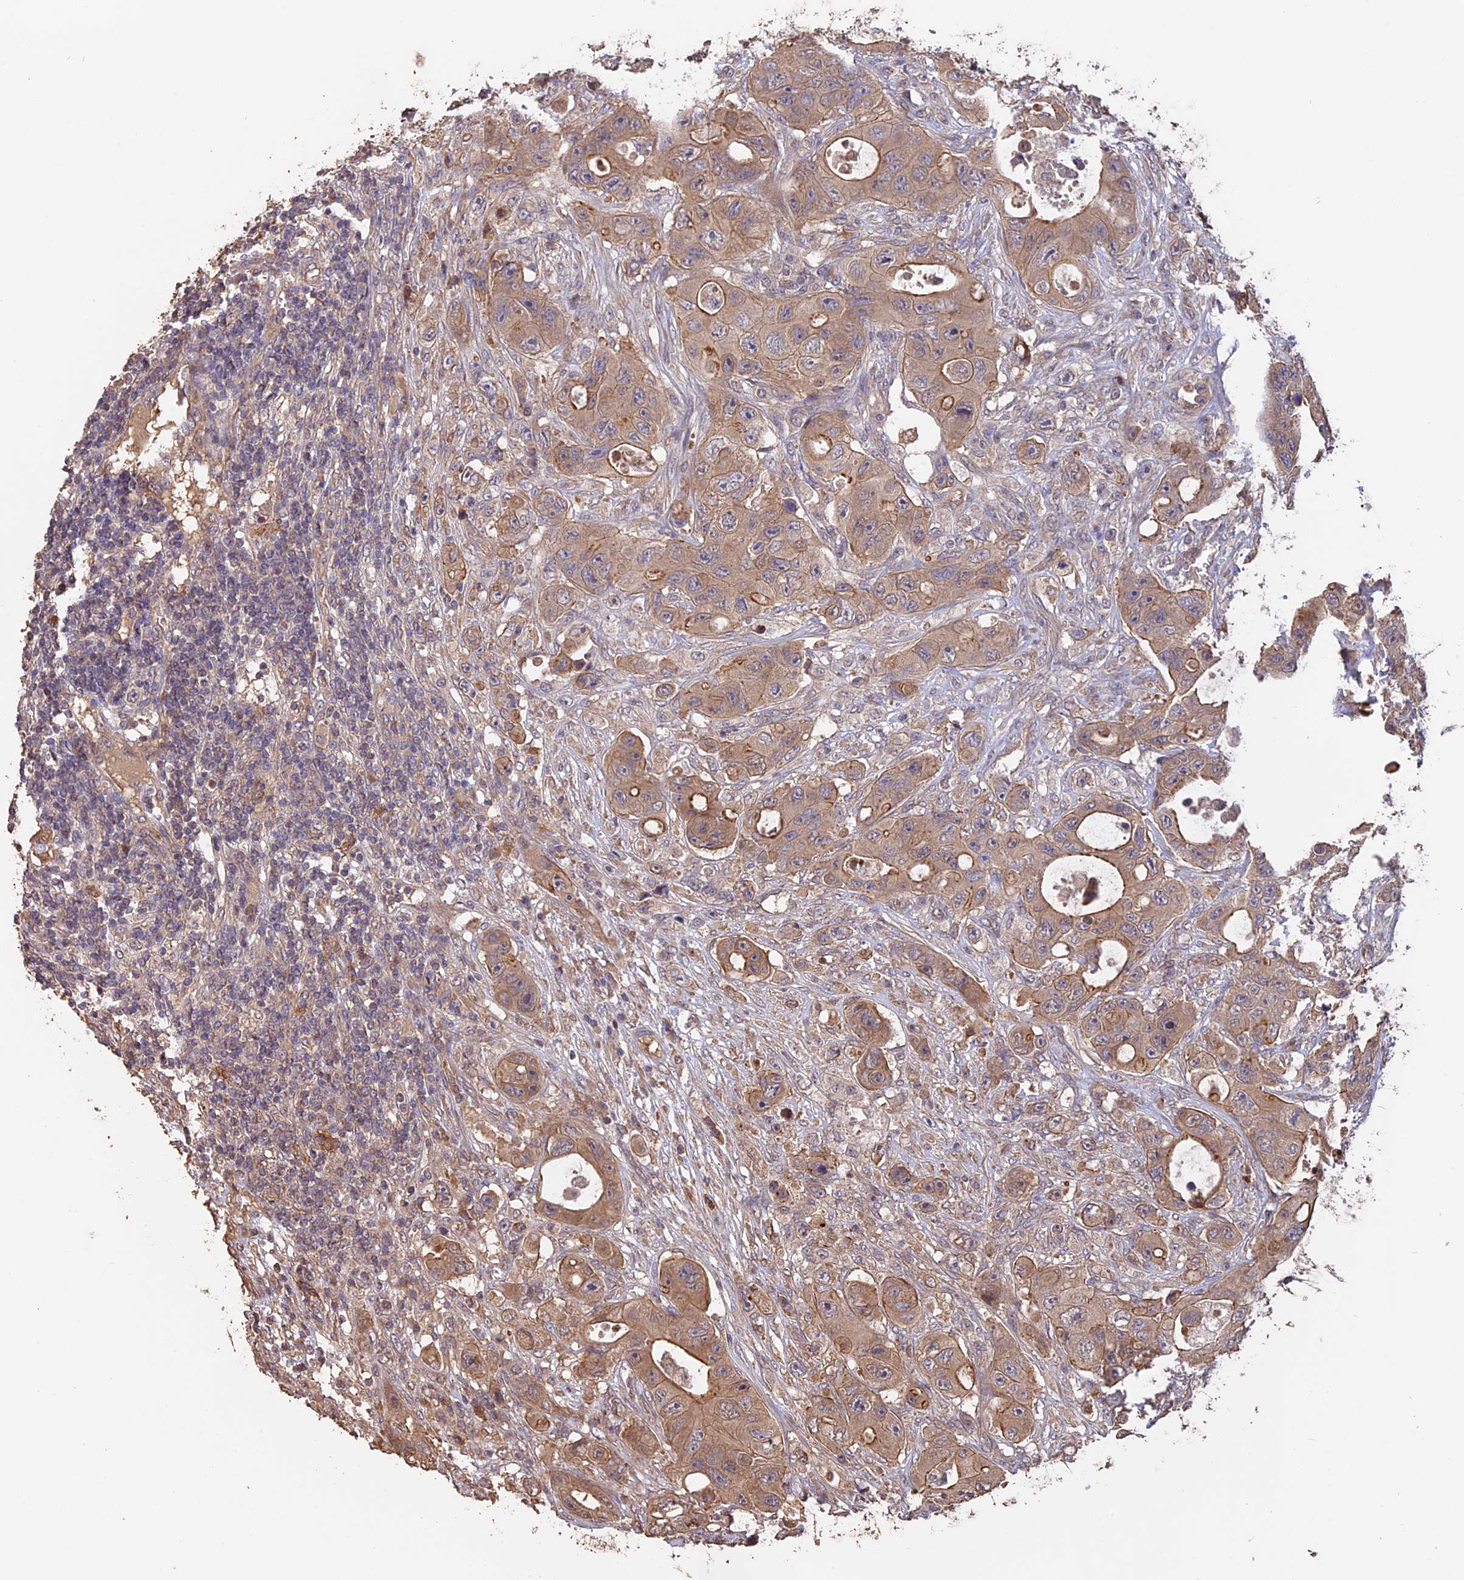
{"staining": {"intensity": "moderate", "quantity": ">75%", "location": "cytoplasmic/membranous"}, "tissue": "colorectal cancer", "cell_type": "Tumor cells", "image_type": "cancer", "snomed": [{"axis": "morphology", "description": "Adenocarcinoma, NOS"}, {"axis": "topography", "description": "Colon"}], "caption": "Immunohistochemical staining of adenocarcinoma (colorectal) displays moderate cytoplasmic/membranous protein positivity in about >75% of tumor cells. (brown staining indicates protein expression, while blue staining denotes nuclei).", "gene": "RASAL1", "patient": {"sex": "female", "age": 46}}